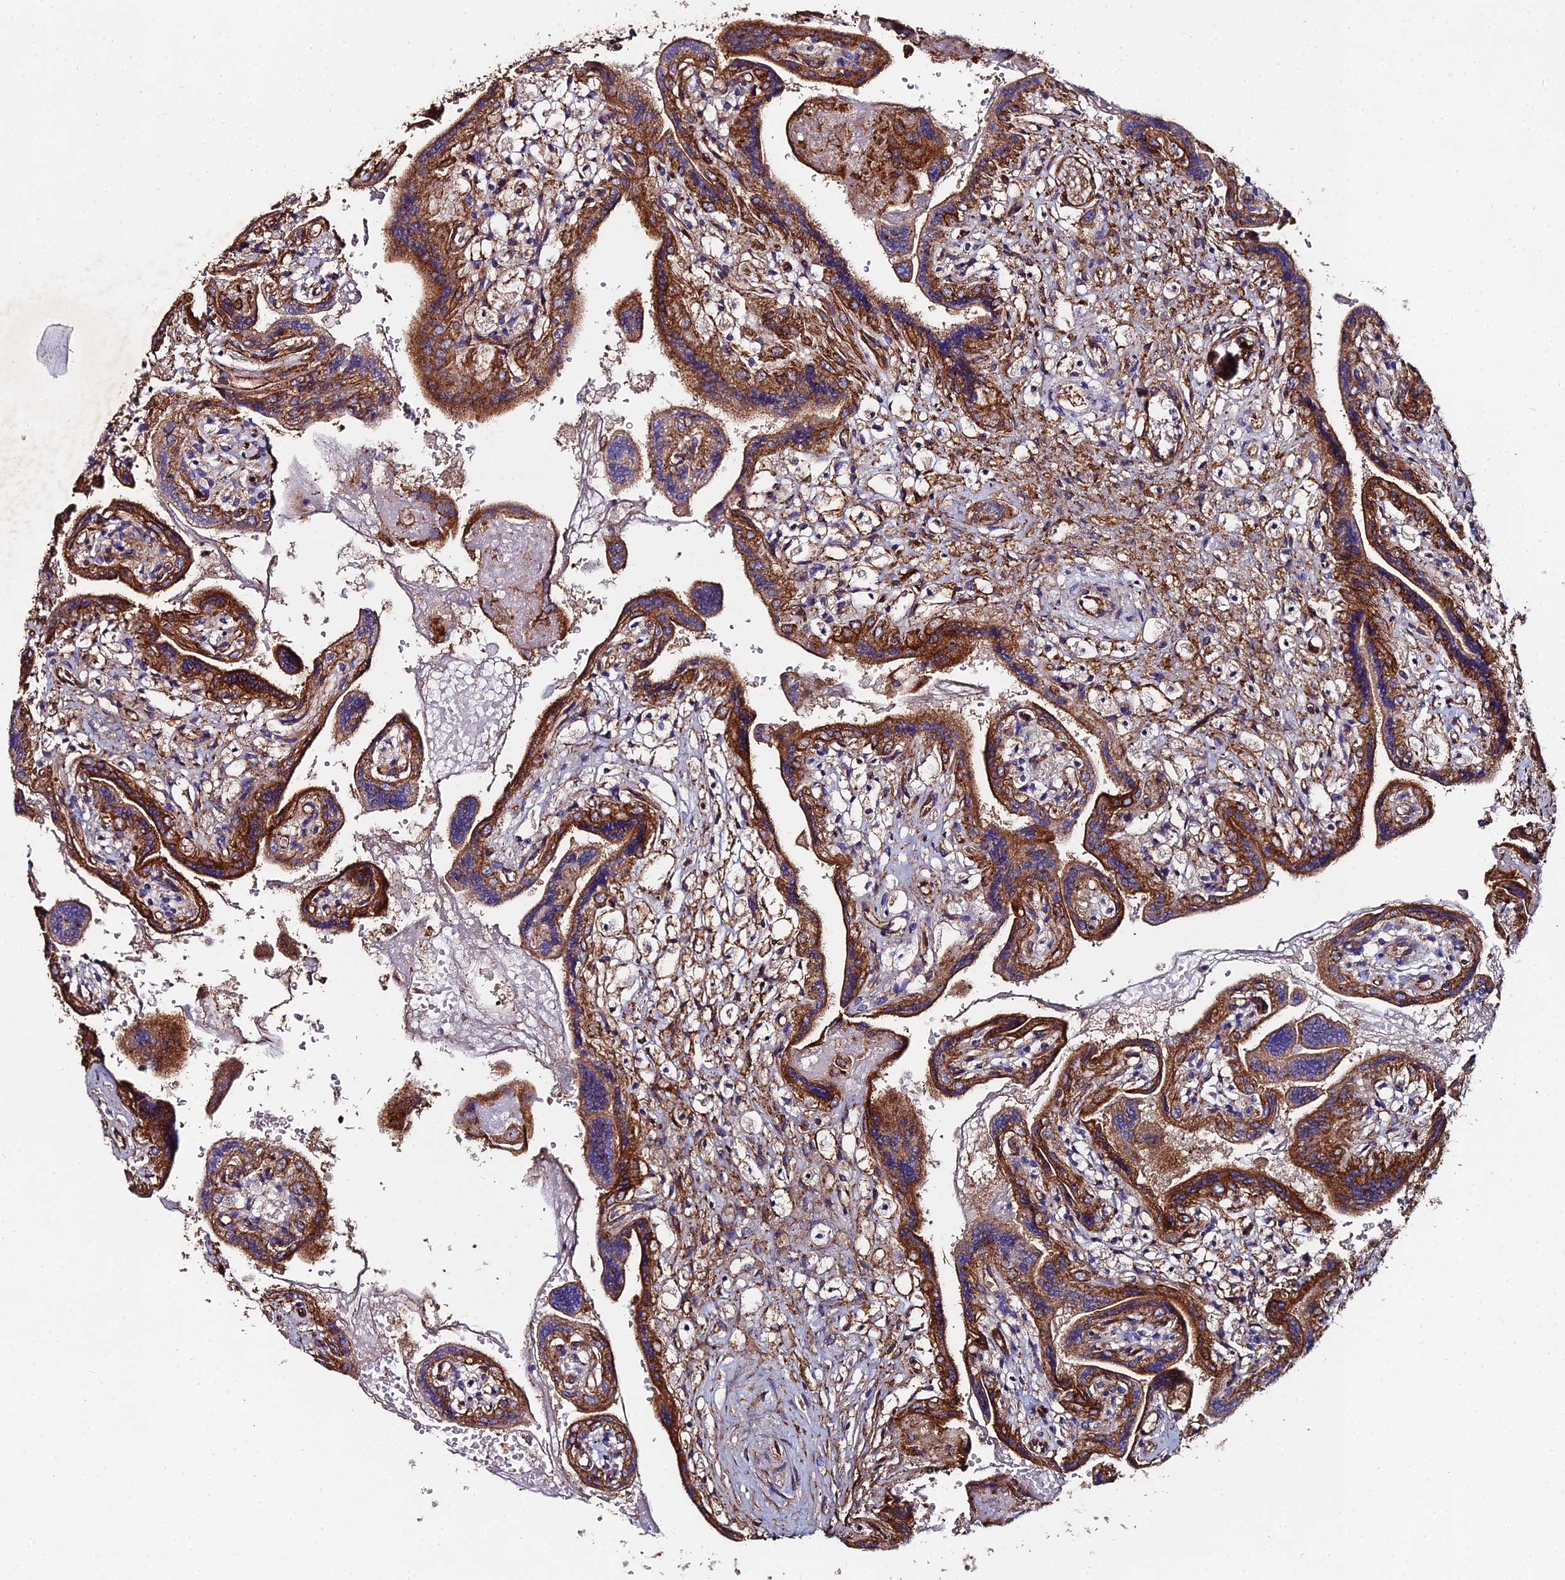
{"staining": {"intensity": "strong", "quantity": "25%-75%", "location": "cytoplasmic/membranous"}, "tissue": "placenta", "cell_type": "Decidual cells", "image_type": "normal", "snomed": [{"axis": "morphology", "description": "Normal tissue, NOS"}, {"axis": "topography", "description": "Placenta"}], "caption": "Placenta stained for a protein (brown) exhibits strong cytoplasmic/membranous positive staining in approximately 25%-75% of decidual cells.", "gene": "C6", "patient": {"sex": "female", "age": 37}}